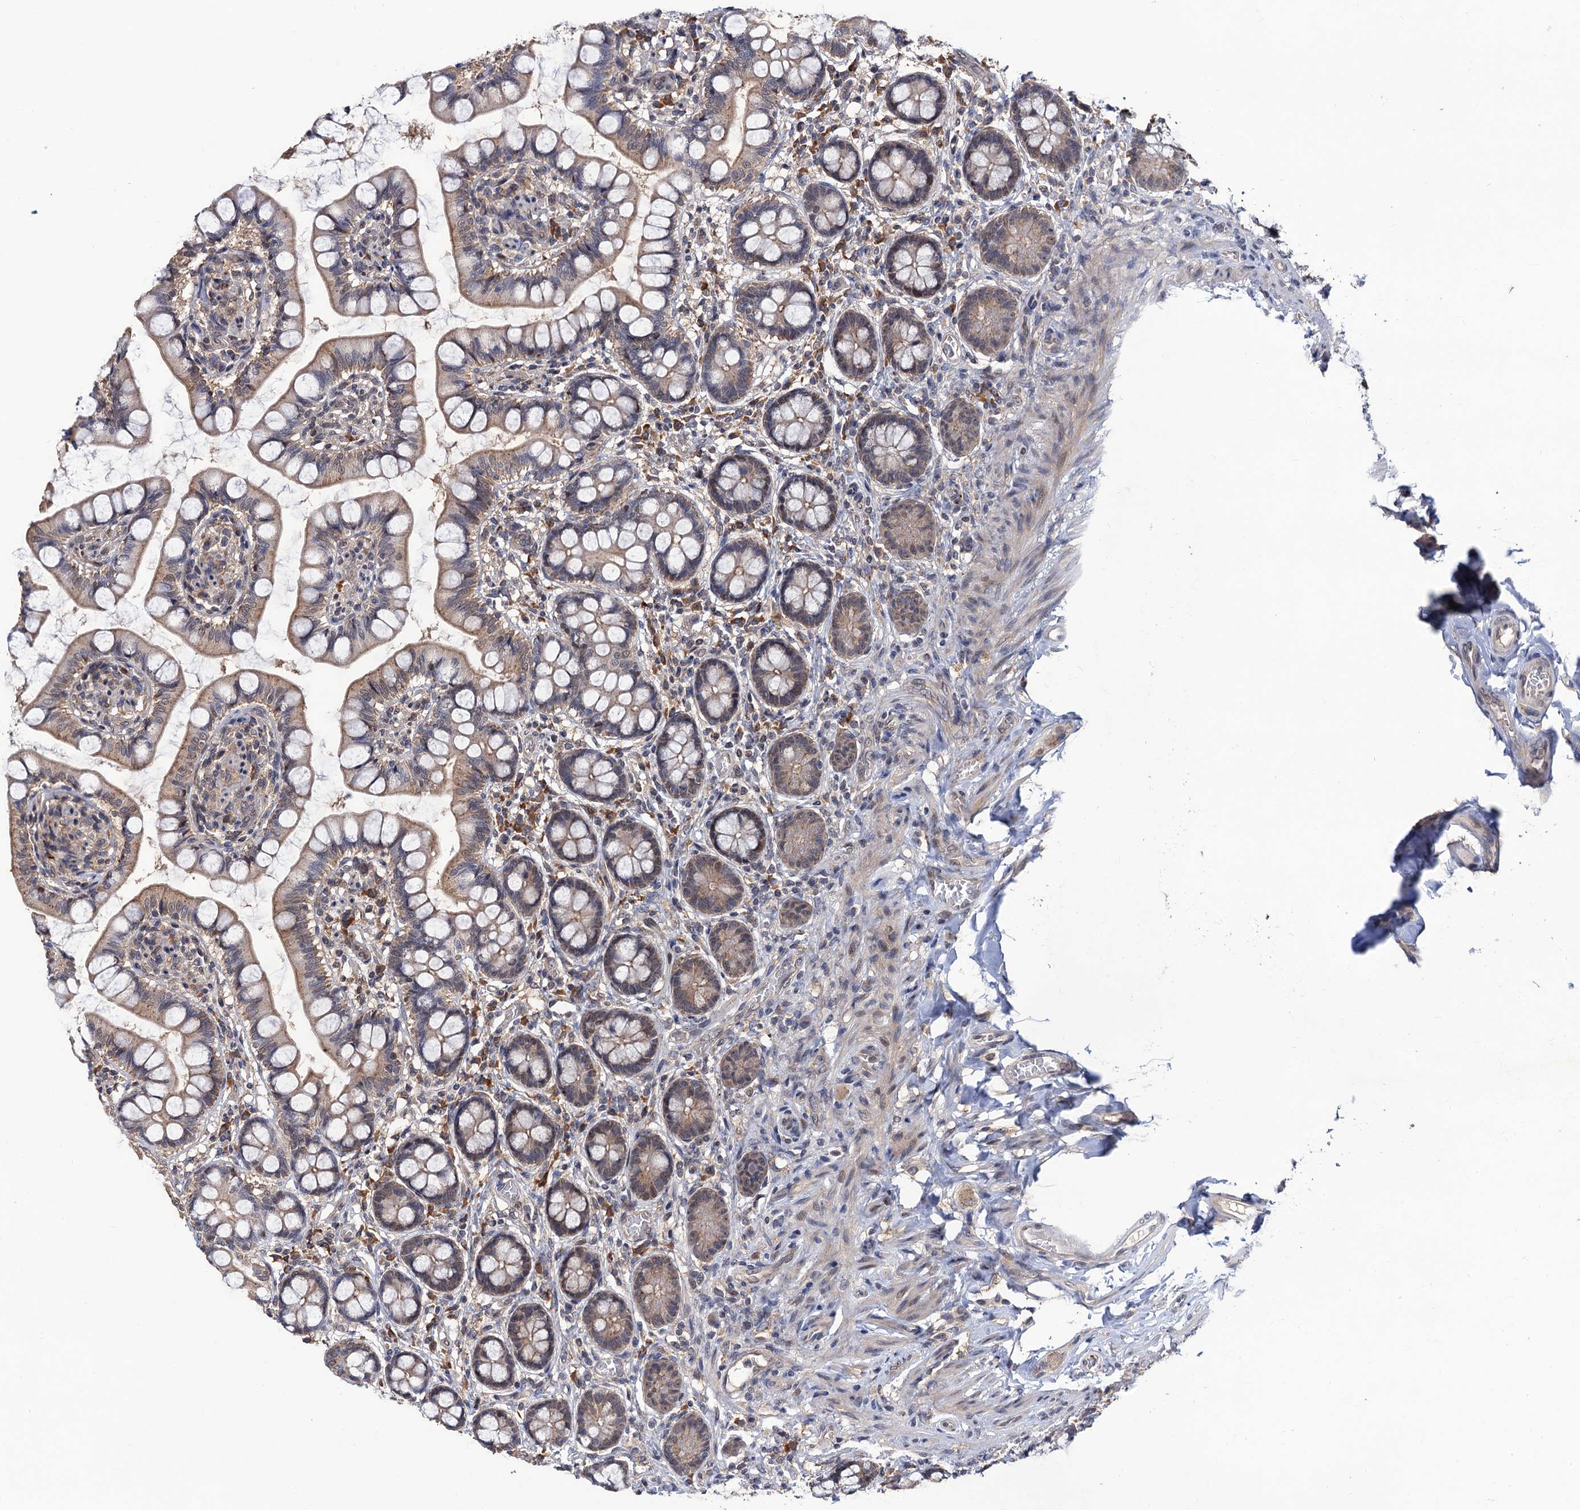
{"staining": {"intensity": "moderate", "quantity": ">75%", "location": "cytoplasmic/membranous"}, "tissue": "small intestine", "cell_type": "Glandular cells", "image_type": "normal", "snomed": [{"axis": "morphology", "description": "Normal tissue, NOS"}, {"axis": "topography", "description": "Small intestine"}], "caption": "Protein expression analysis of benign small intestine demonstrates moderate cytoplasmic/membranous expression in approximately >75% of glandular cells.", "gene": "LRRC63", "patient": {"sex": "male", "age": 52}}